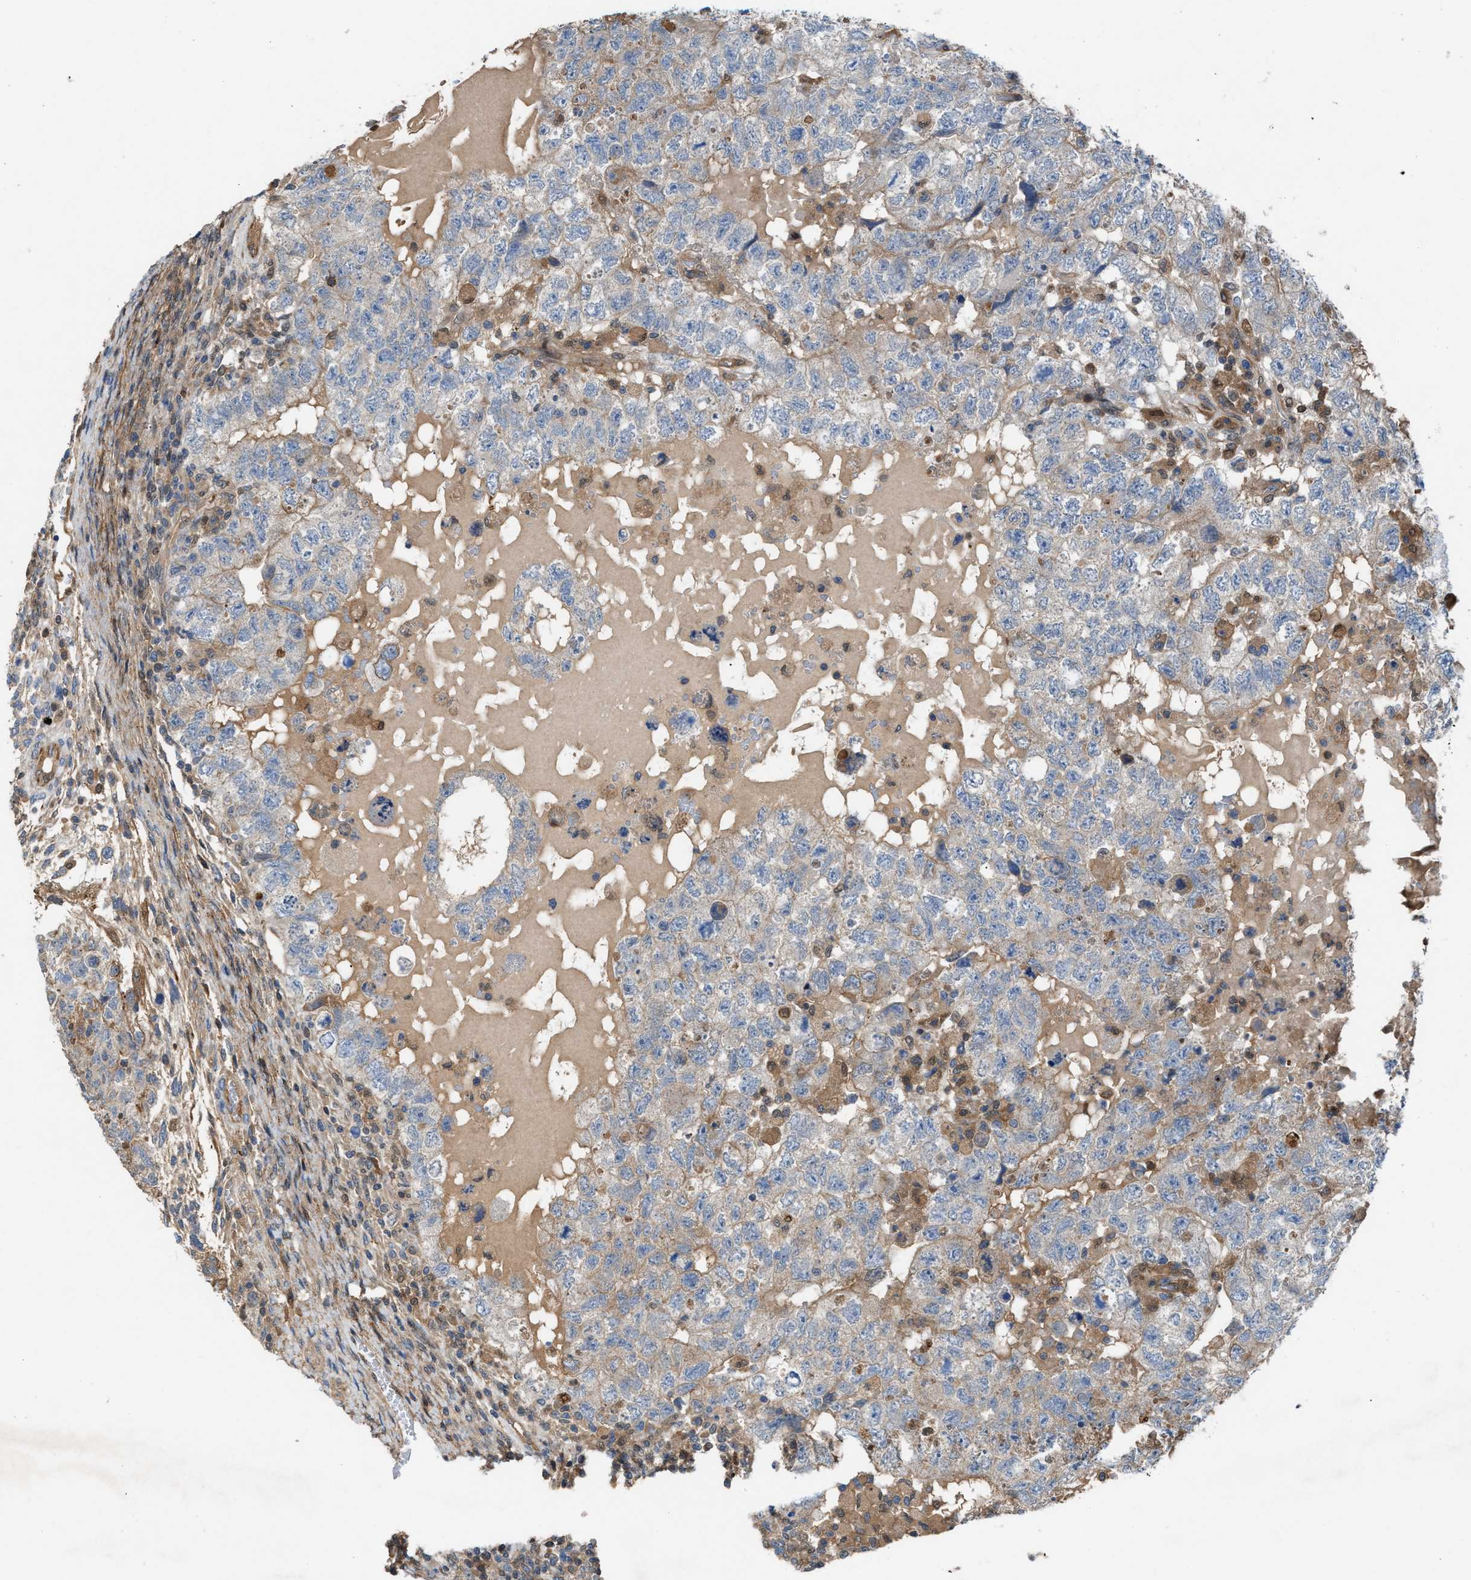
{"staining": {"intensity": "weak", "quantity": "<25%", "location": "cytoplasmic/membranous"}, "tissue": "testis cancer", "cell_type": "Tumor cells", "image_type": "cancer", "snomed": [{"axis": "morphology", "description": "Carcinoma, Embryonal, NOS"}, {"axis": "topography", "description": "Testis"}], "caption": "Immunohistochemistry of testis embryonal carcinoma shows no expression in tumor cells.", "gene": "TPK1", "patient": {"sex": "male", "age": 36}}